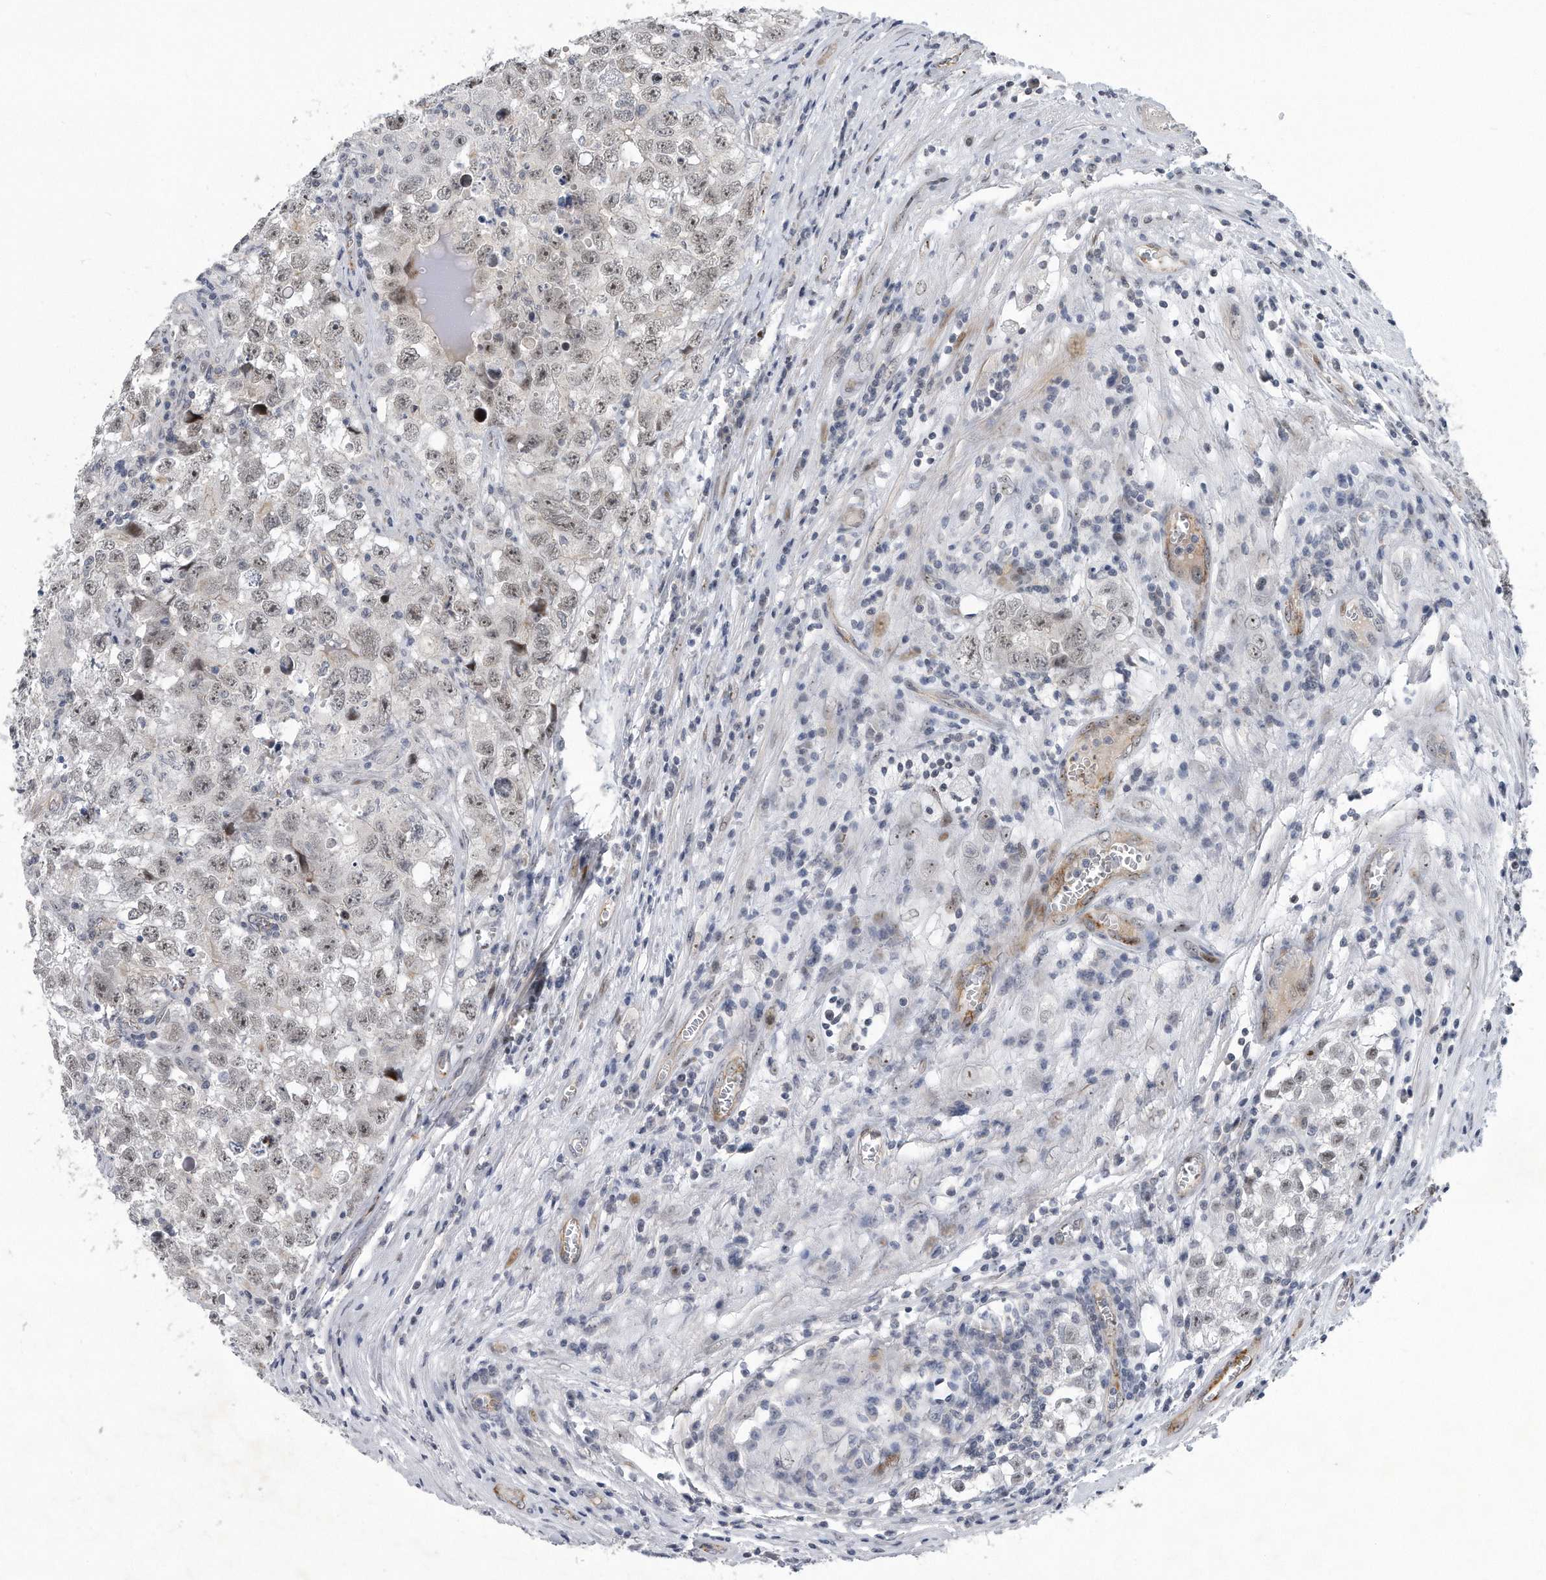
{"staining": {"intensity": "weak", "quantity": "<25%", "location": "nuclear"}, "tissue": "testis cancer", "cell_type": "Tumor cells", "image_type": "cancer", "snomed": [{"axis": "morphology", "description": "Seminoma, NOS"}, {"axis": "morphology", "description": "Carcinoma, Embryonal, NOS"}, {"axis": "topography", "description": "Testis"}], "caption": "Micrograph shows no significant protein staining in tumor cells of testis cancer.", "gene": "PGBD2", "patient": {"sex": "male", "age": 43}}